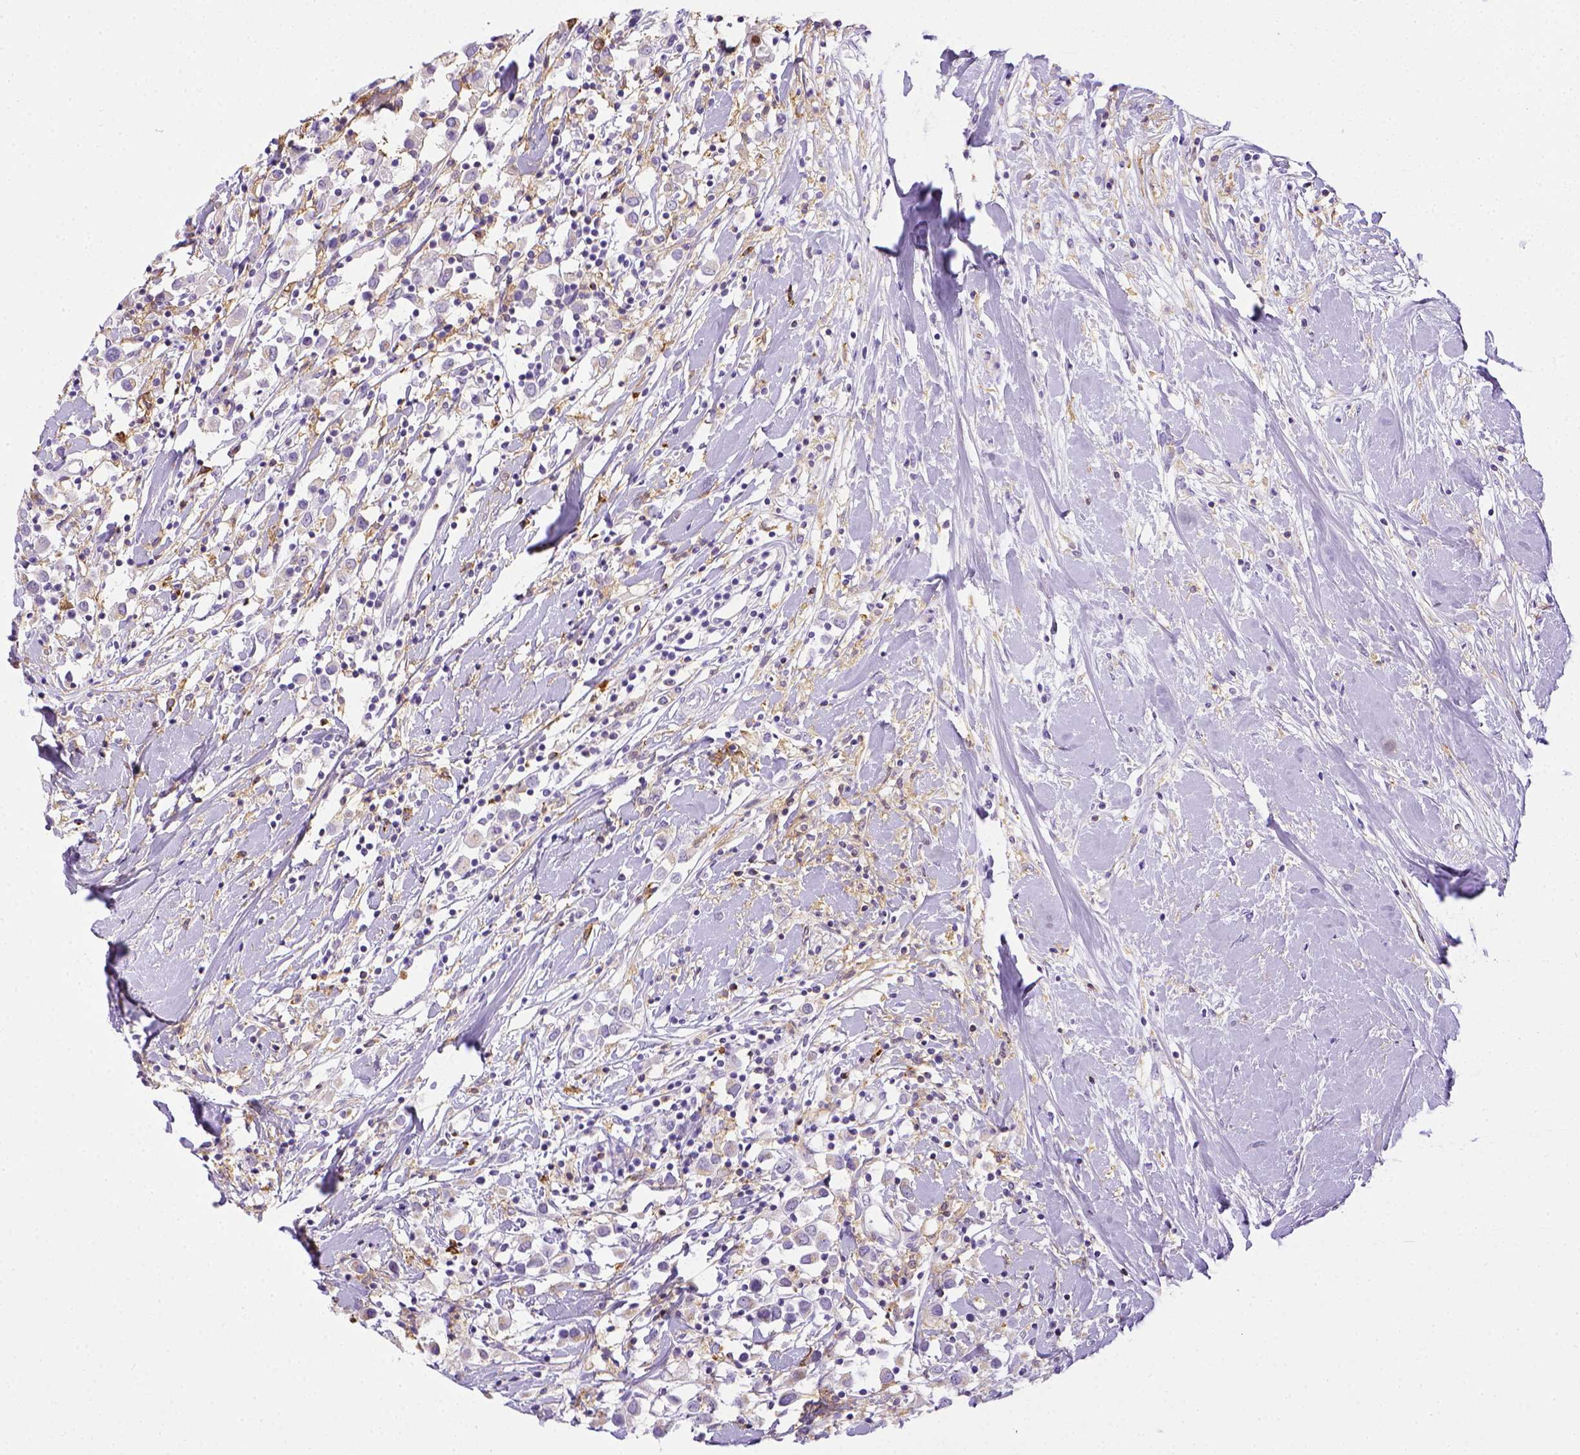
{"staining": {"intensity": "negative", "quantity": "none", "location": "none"}, "tissue": "breast cancer", "cell_type": "Tumor cells", "image_type": "cancer", "snomed": [{"axis": "morphology", "description": "Duct carcinoma"}, {"axis": "topography", "description": "Breast"}], "caption": "IHC of breast invasive ductal carcinoma shows no positivity in tumor cells.", "gene": "ITGAM", "patient": {"sex": "female", "age": 61}}